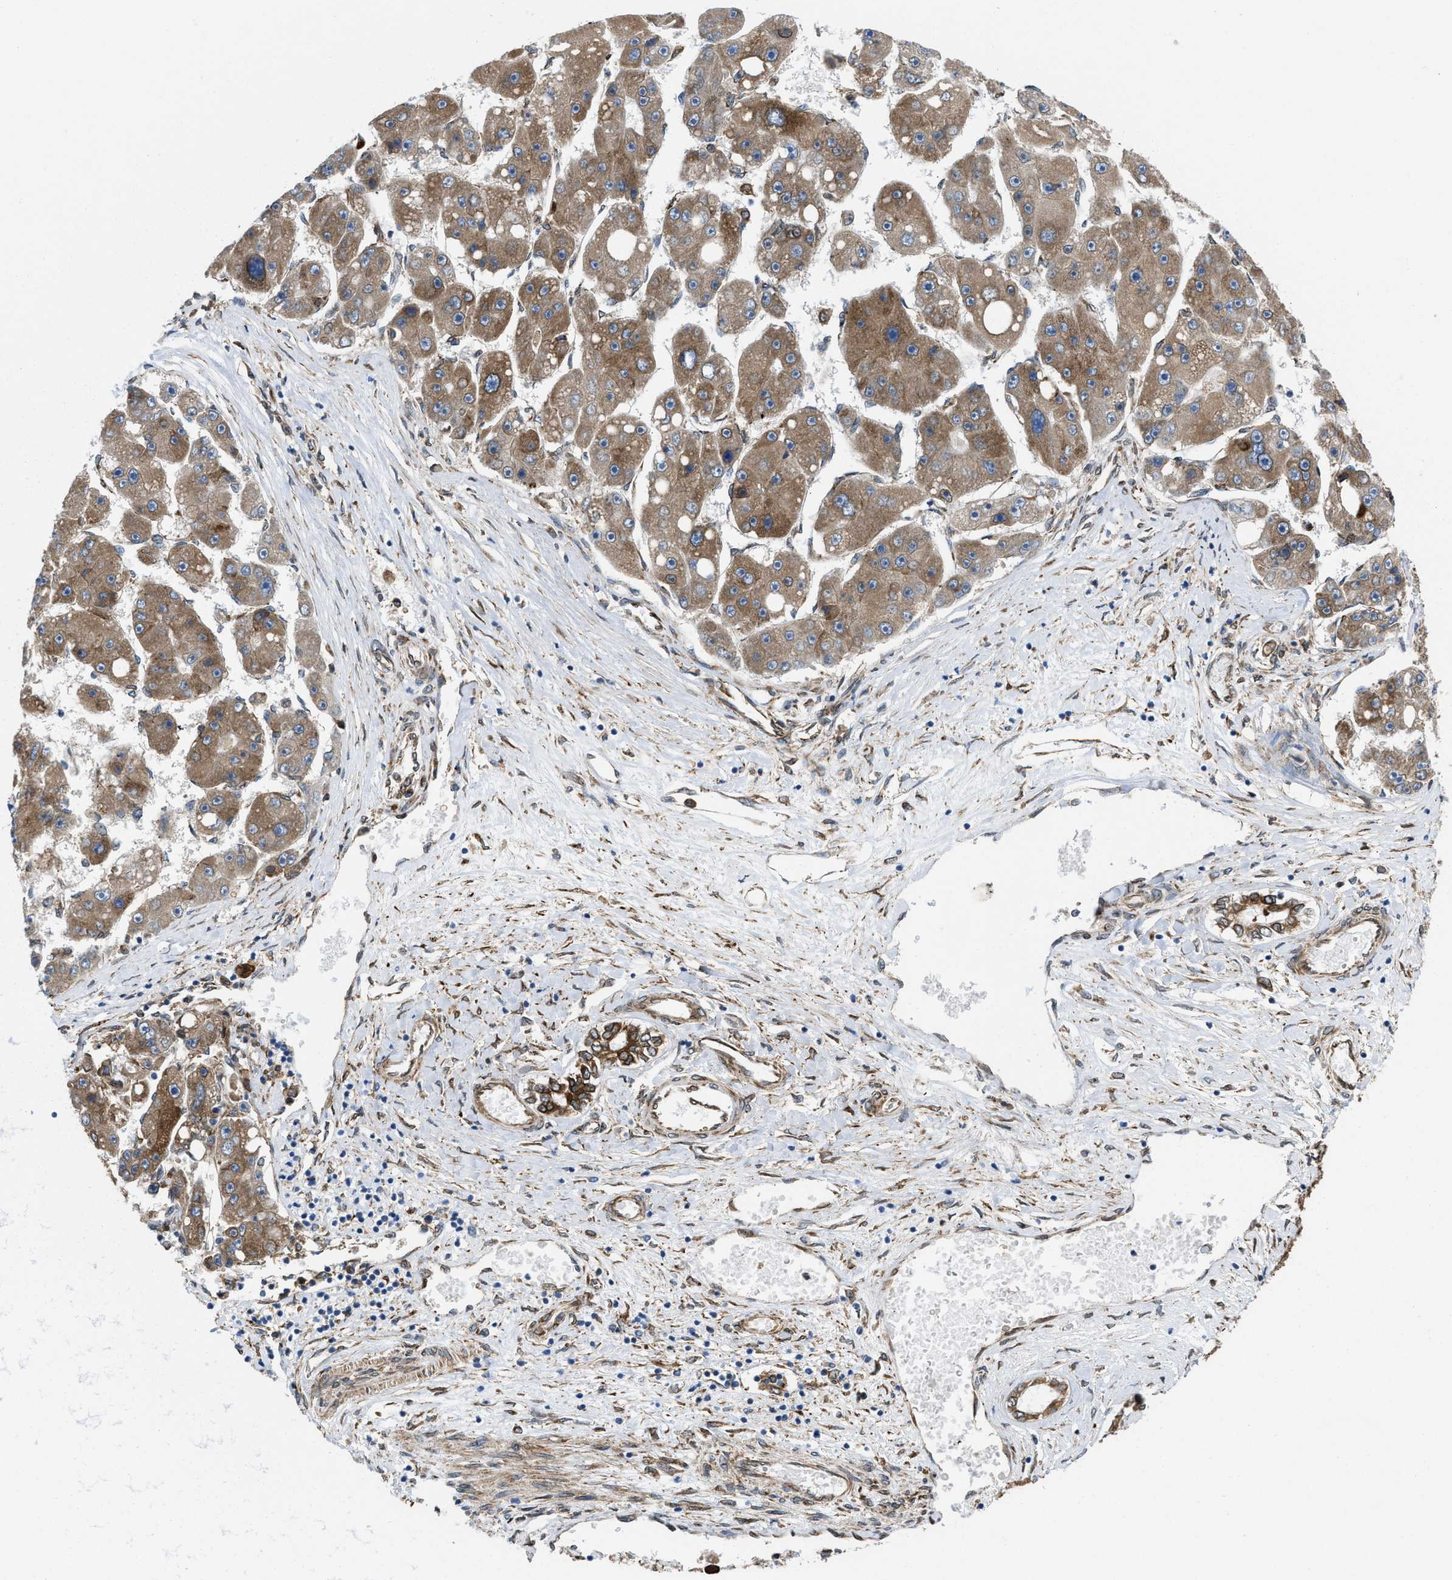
{"staining": {"intensity": "moderate", "quantity": ">75%", "location": "cytoplasmic/membranous"}, "tissue": "liver cancer", "cell_type": "Tumor cells", "image_type": "cancer", "snomed": [{"axis": "morphology", "description": "Carcinoma, Hepatocellular, NOS"}, {"axis": "topography", "description": "Liver"}], "caption": "The micrograph displays a brown stain indicating the presence of a protein in the cytoplasmic/membranous of tumor cells in liver hepatocellular carcinoma.", "gene": "ERLIN2", "patient": {"sex": "female", "age": 61}}